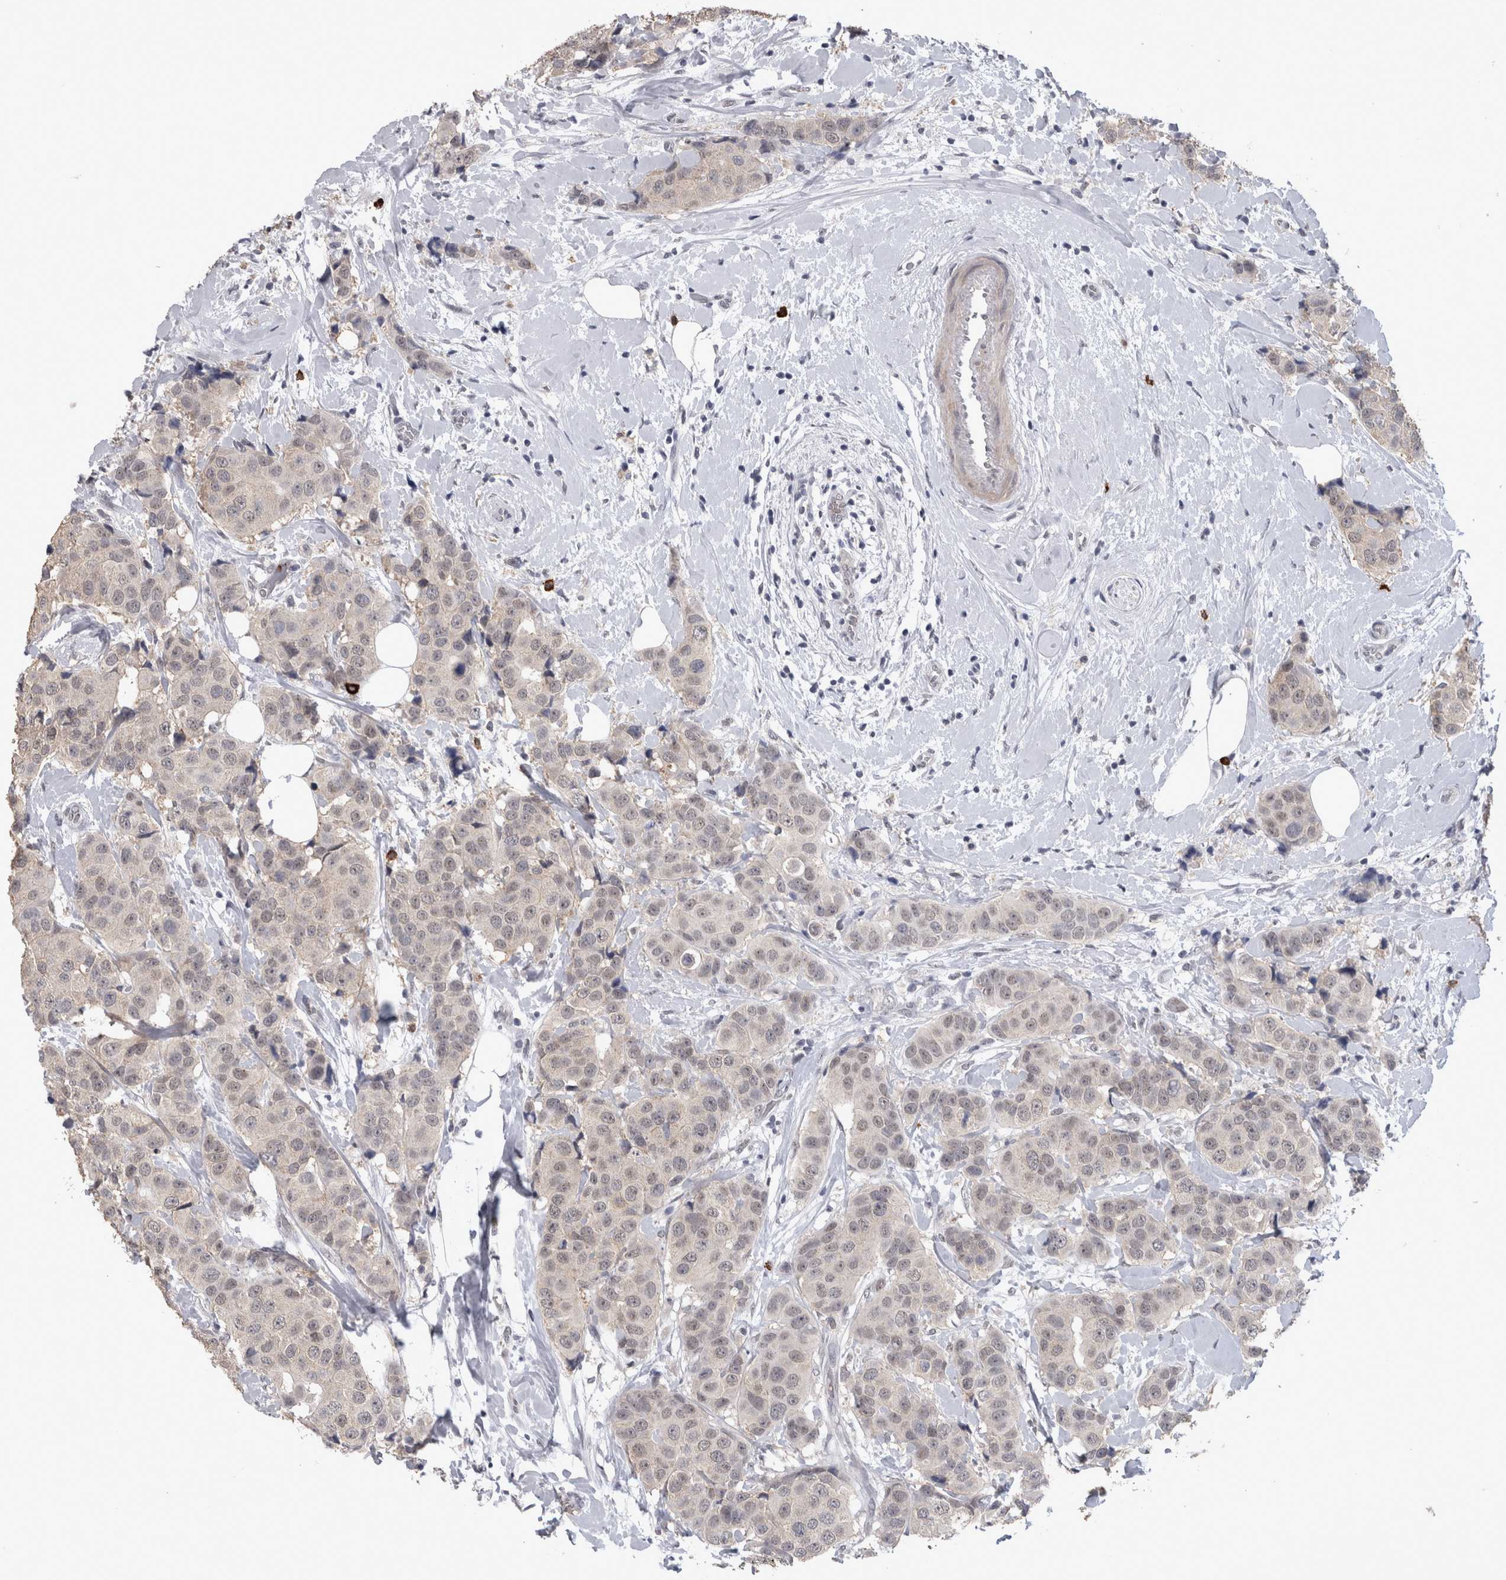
{"staining": {"intensity": "weak", "quantity": "25%-75%", "location": "nuclear"}, "tissue": "breast cancer", "cell_type": "Tumor cells", "image_type": "cancer", "snomed": [{"axis": "morphology", "description": "Normal tissue, NOS"}, {"axis": "morphology", "description": "Duct carcinoma"}, {"axis": "topography", "description": "Breast"}], "caption": "Human breast cancer (invasive ductal carcinoma) stained with a brown dye displays weak nuclear positive staining in about 25%-75% of tumor cells.", "gene": "PEBP4", "patient": {"sex": "female", "age": 39}}